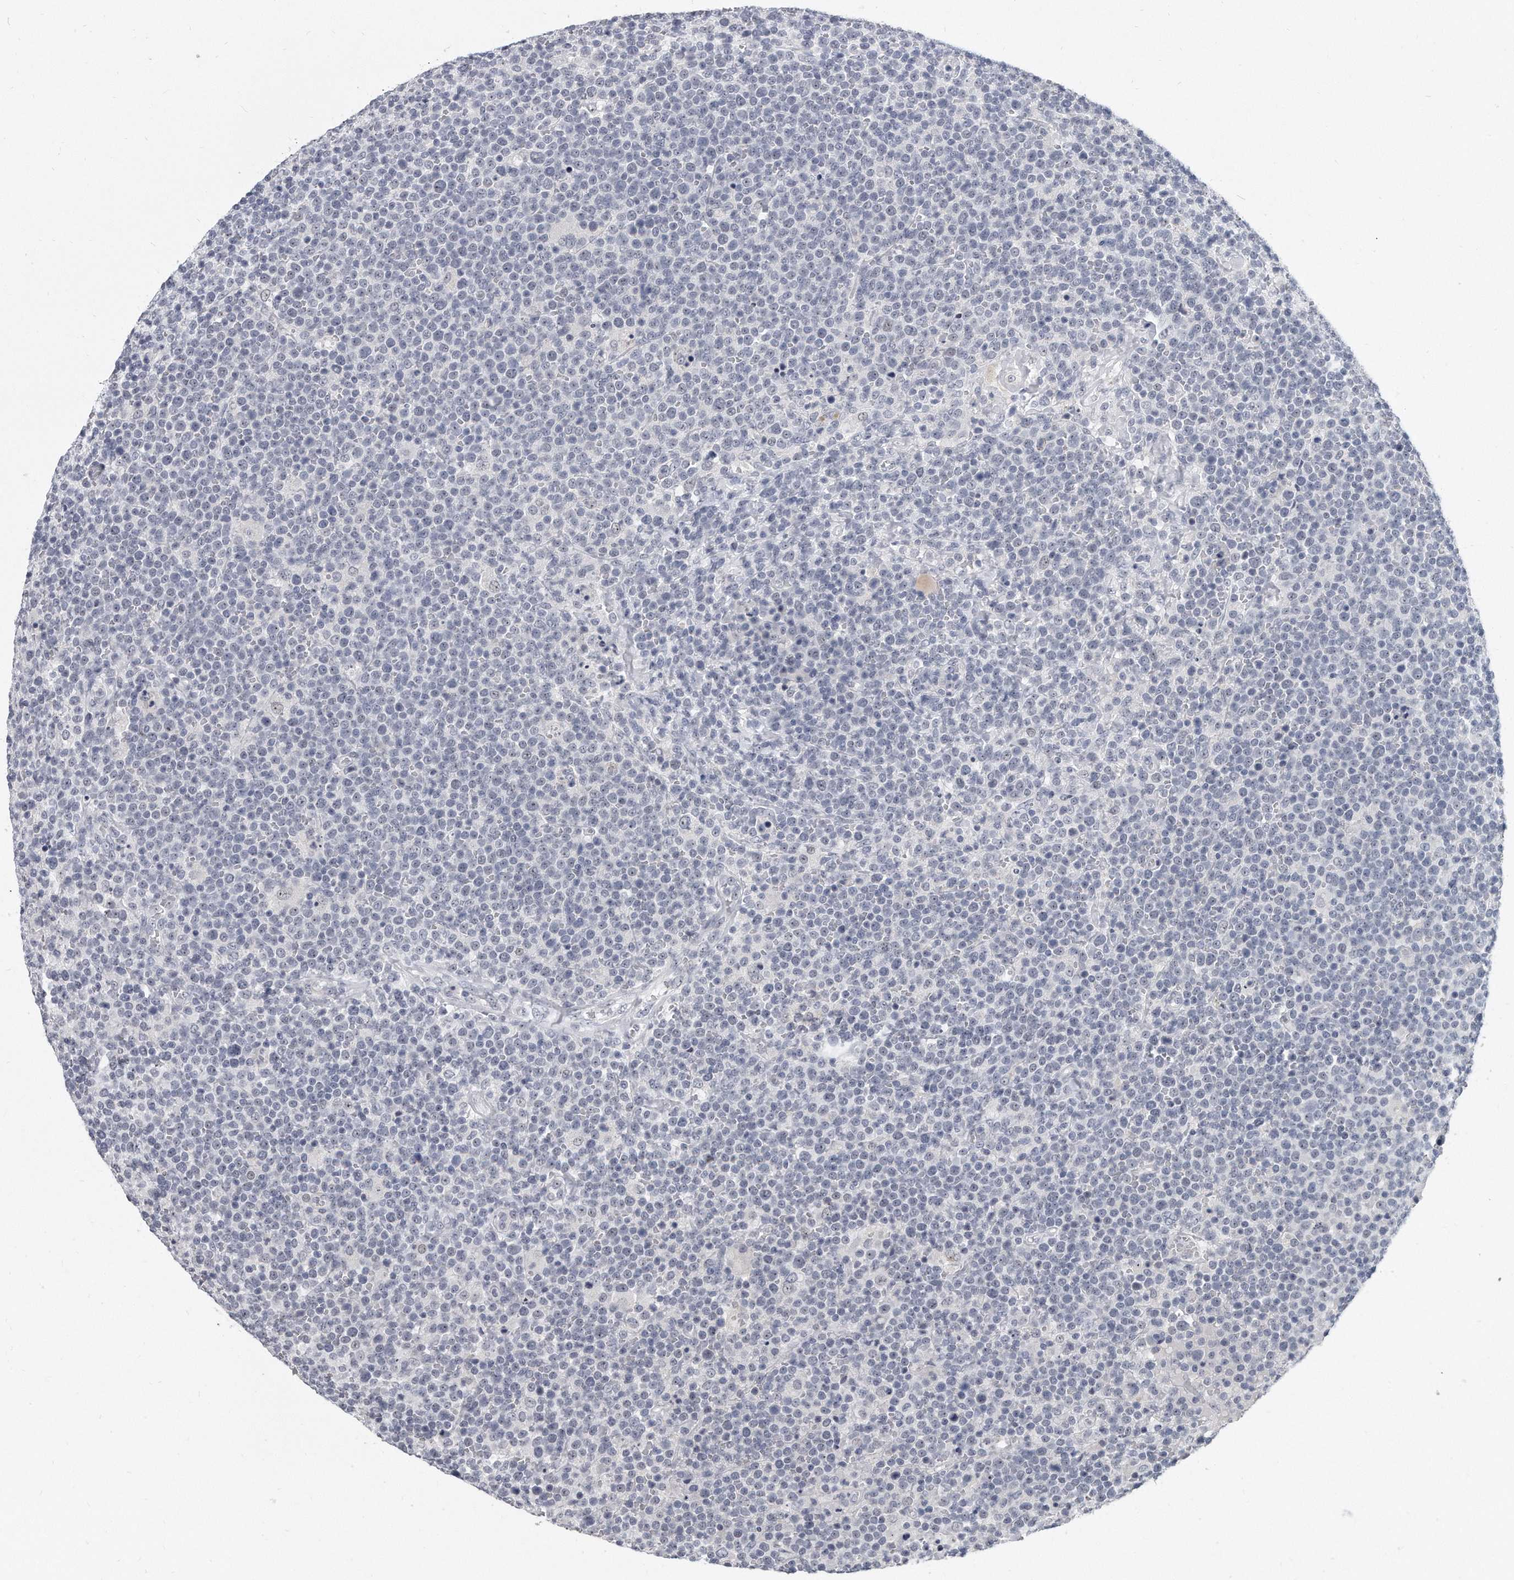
{"staining": {"intensity": "negative", "quantity": "none", "location": "none"}, "tissue": "lymphoma", "cell_type": "Tumor cells", "image_type": "cancer", "snomed": [{"axis": "morphology", "description": "Malignant lymphoma, non-Hodgkin's type, High grade"}, {"axis": "topography", "description": "Lymph node"}], "caption": "Human high-grade malignant lymphoma, non-Hodgkin's type stained for a protein using IHC exhibits no expression in tumor cells.", "gene": "TFCP2L1", "patient": {"sex": "male", "age": 61}}